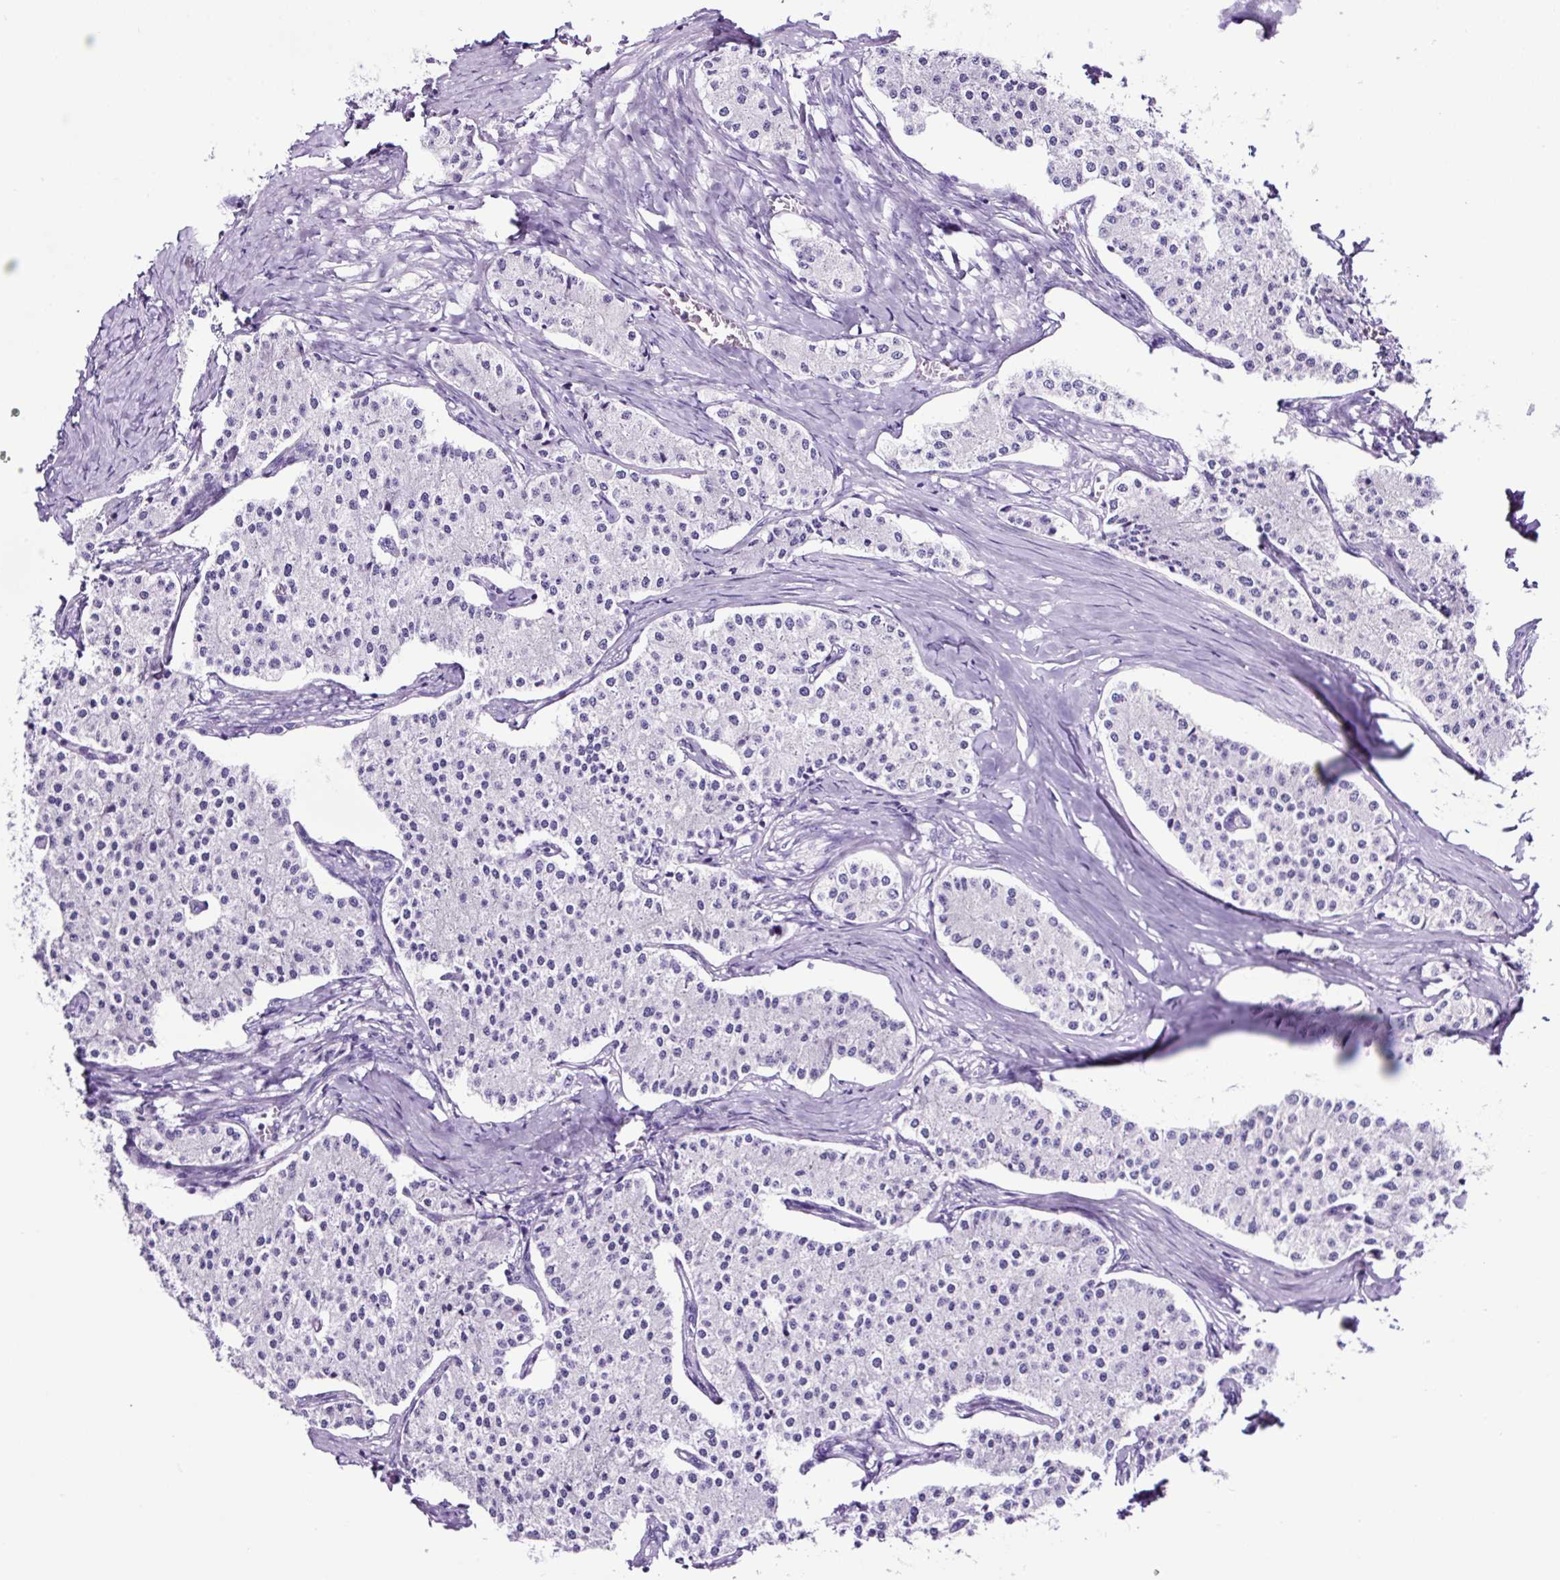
{"staining": {"intensity": "negative", "quantity": "none", "location": "none"}, "tissue": "carcinoid", "cell_type": "Tumor cells", "image_type": "cancer", "snomed": [{"axis": "morphology", "description": "Carcinoid, malignant, NOS"}, {"axis": "topography", "description": "Colon"}], "caption": "The histopathology image shows no staining of tumor cells in malignant carcinoid.", "gene": "FBXL7", "patient": {"sex": "female", "age": 52}}